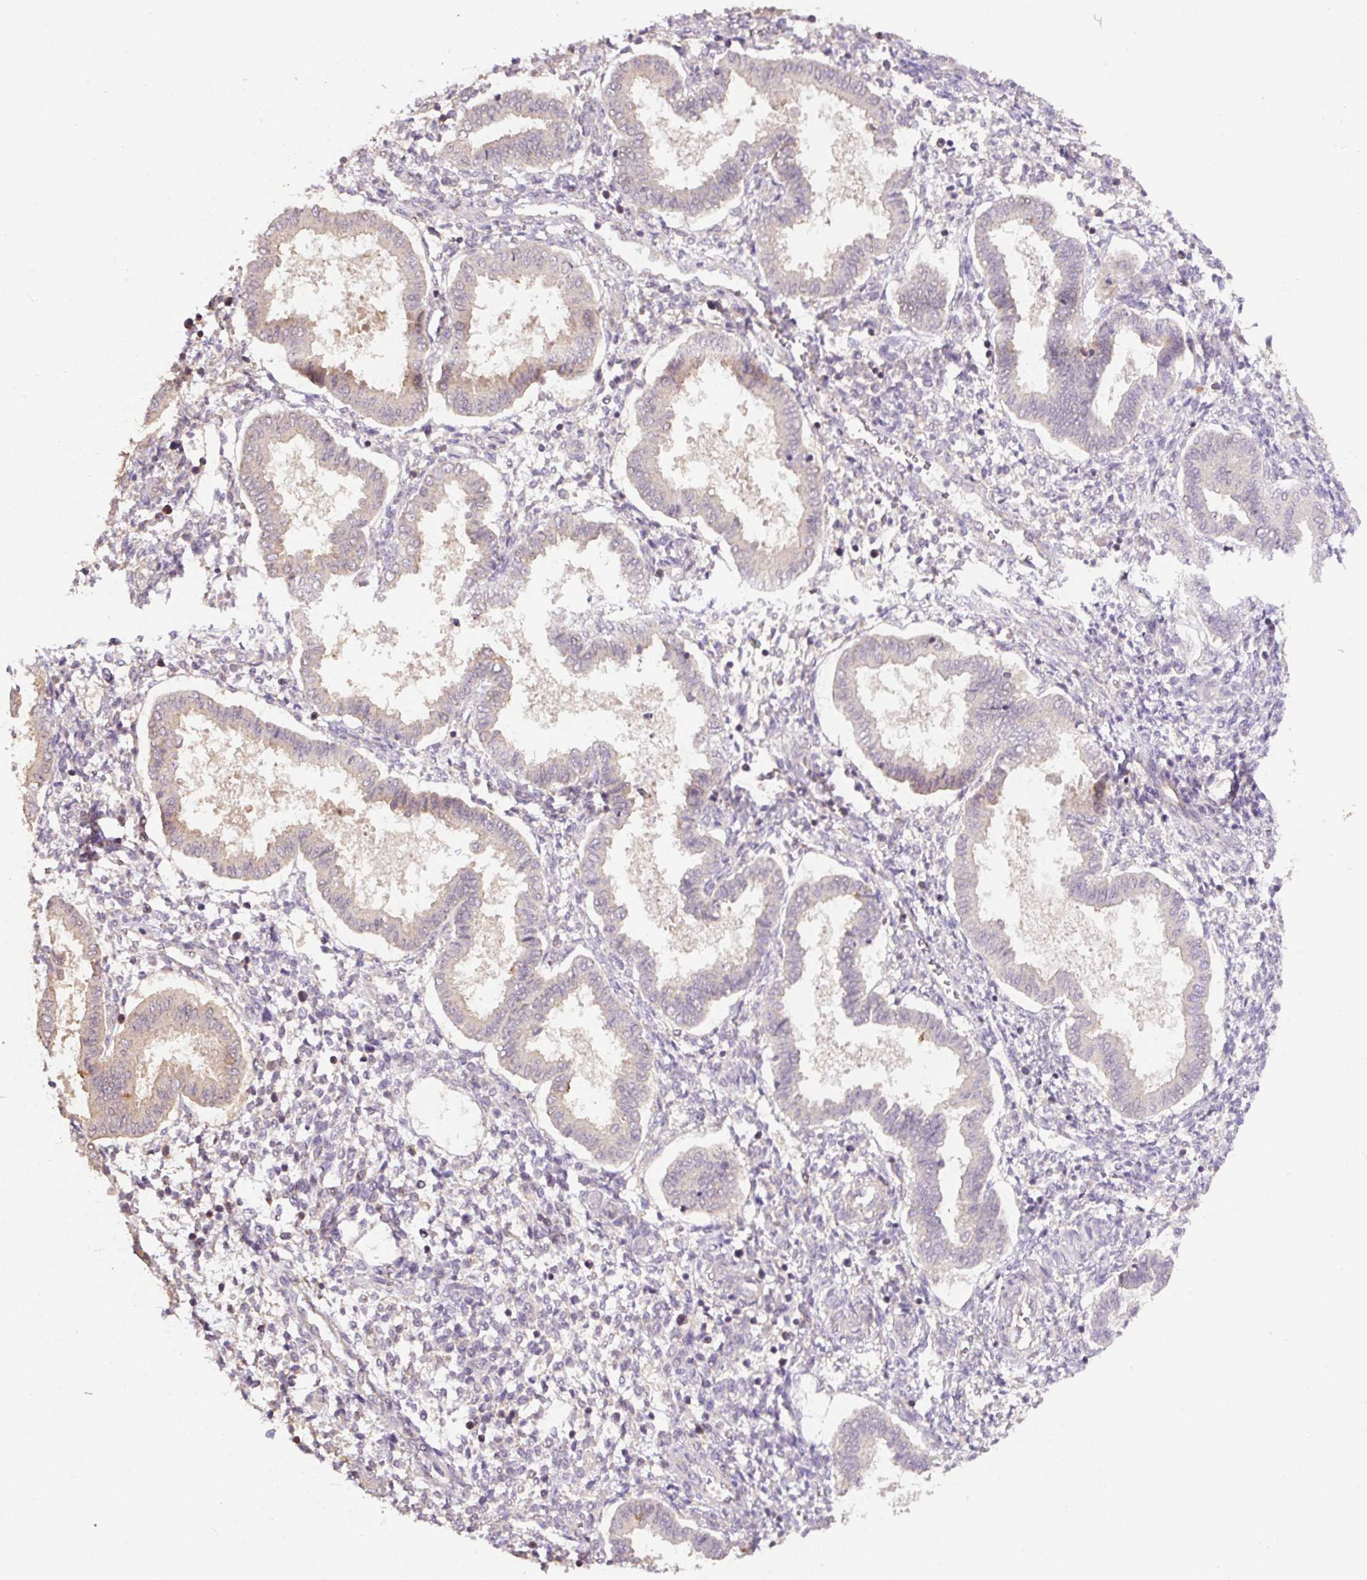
{"staining": {"intensity": "moderate", "quantity": "<25%", "location": "cytoplasmic/membranous"}, "tissue": "endometrium", "cell_type": "Cells in endometrial stroma", "image_type": "normal", "snomed": [{"axis": "morphology", "description": "Normal tissue, NOS"}, {"axis": "topography", "description": "Endometrium"}], "caption": "An immunohistochemistry (IHC) histopathology image of unremarkable tissue is shown. Protein staining in brown labels moderate cytoplasmic/membranous positivity in endometrium within cells in endometrial stroma. (DAB = brown stain, brightfield microscopy at high magnification).", "gene": "COX8A", "patient": {"sex": "female", "age": 24}}